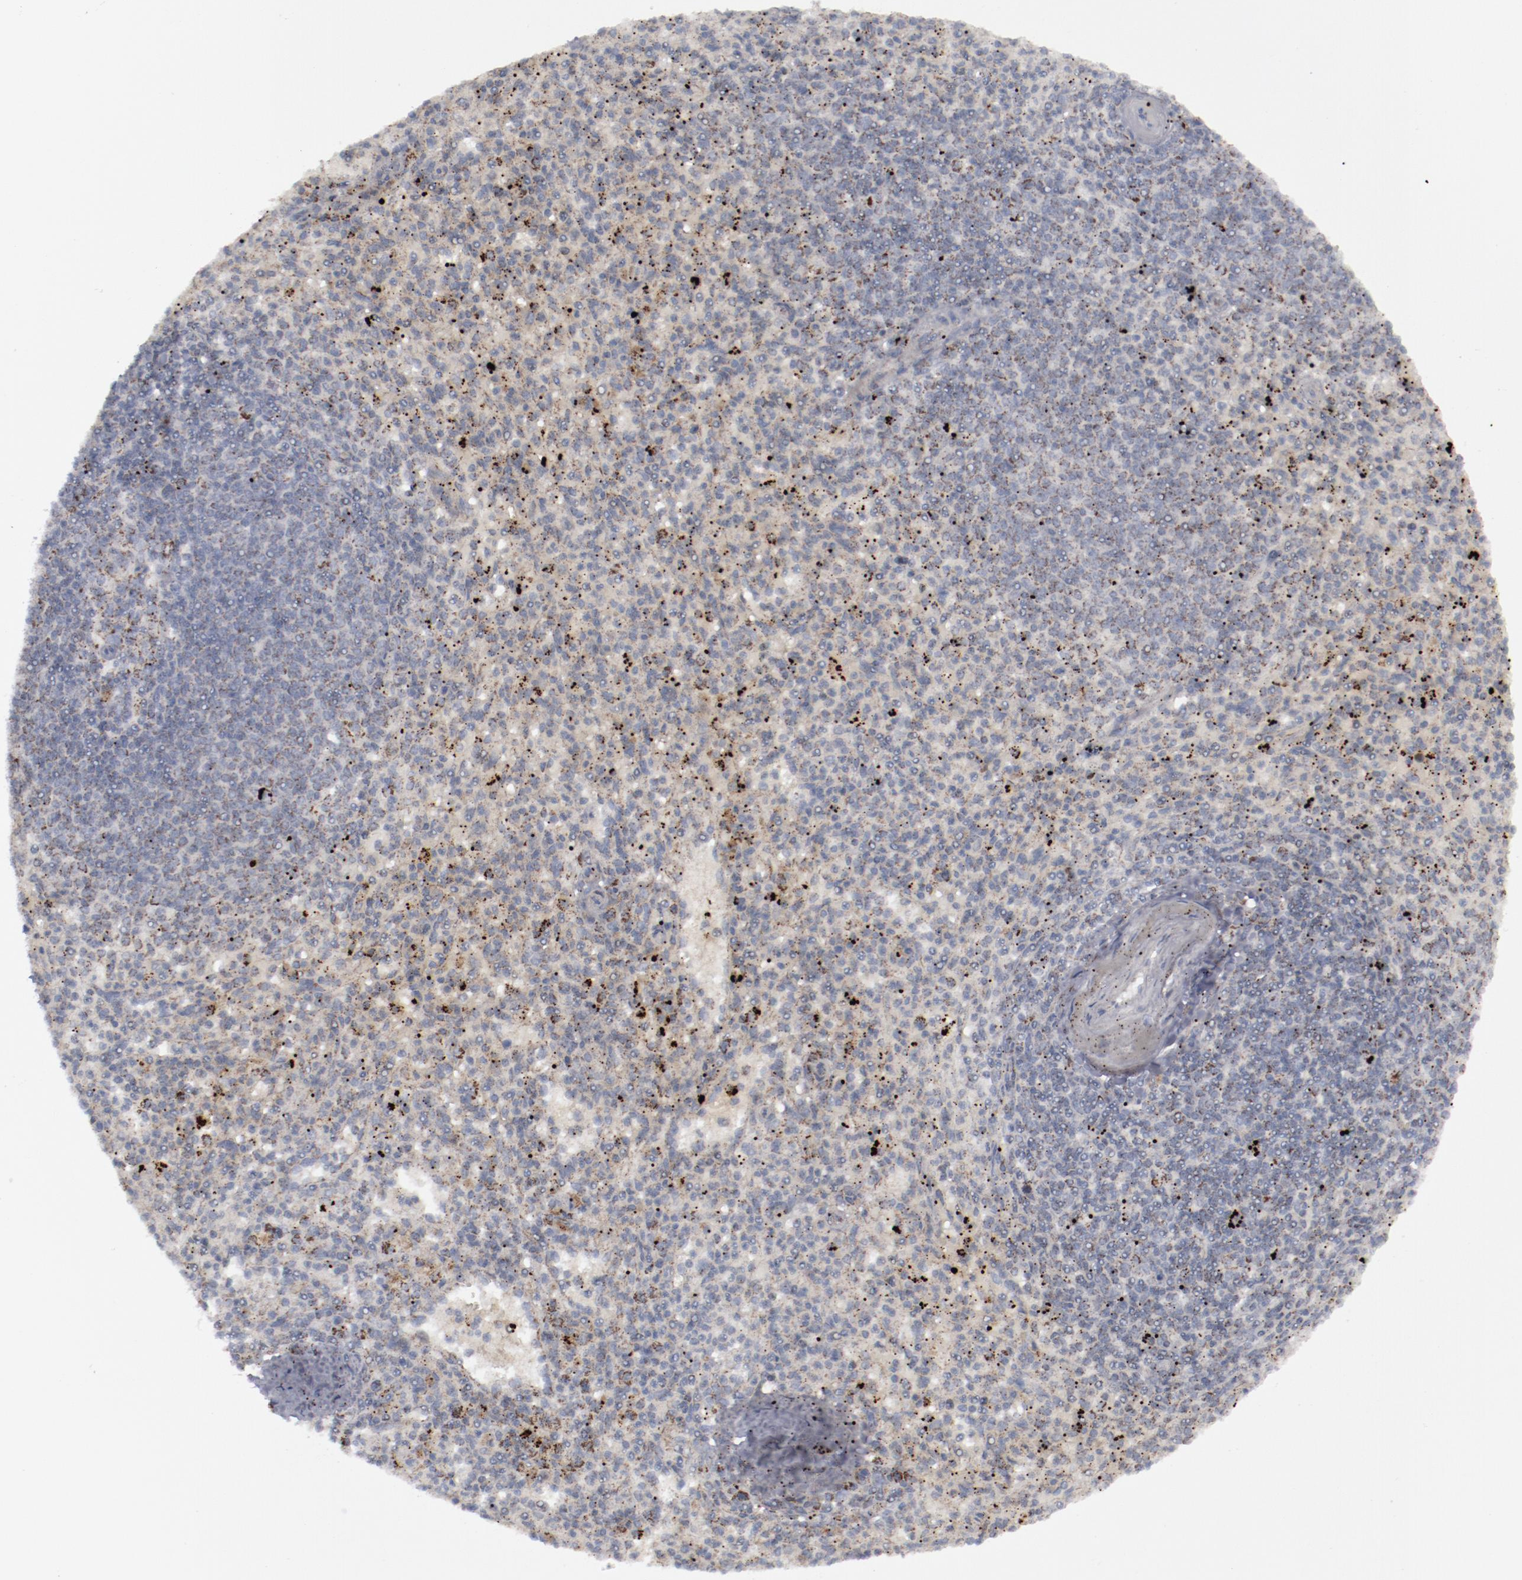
{"staining": {"intensity": "weak", "quantity": "25%-75%", "location": "cytoplasmic/membranous"}, "tissue": "spleen", "cell_type": "Cells in red pulp", "image_type": "normal", "snomed": [{"axis": "morphology", "description": "Normal tissue, NOS"}, {"axis": "topography", "description": "Spleen"}], "caption": "Weak cytoplasmic/membranous protein expression is identified in approximately 25%-75% of cells in red pulp in spleen.", "gene": "MYOM2", "patient": {"sex": "male", "age": 72}}